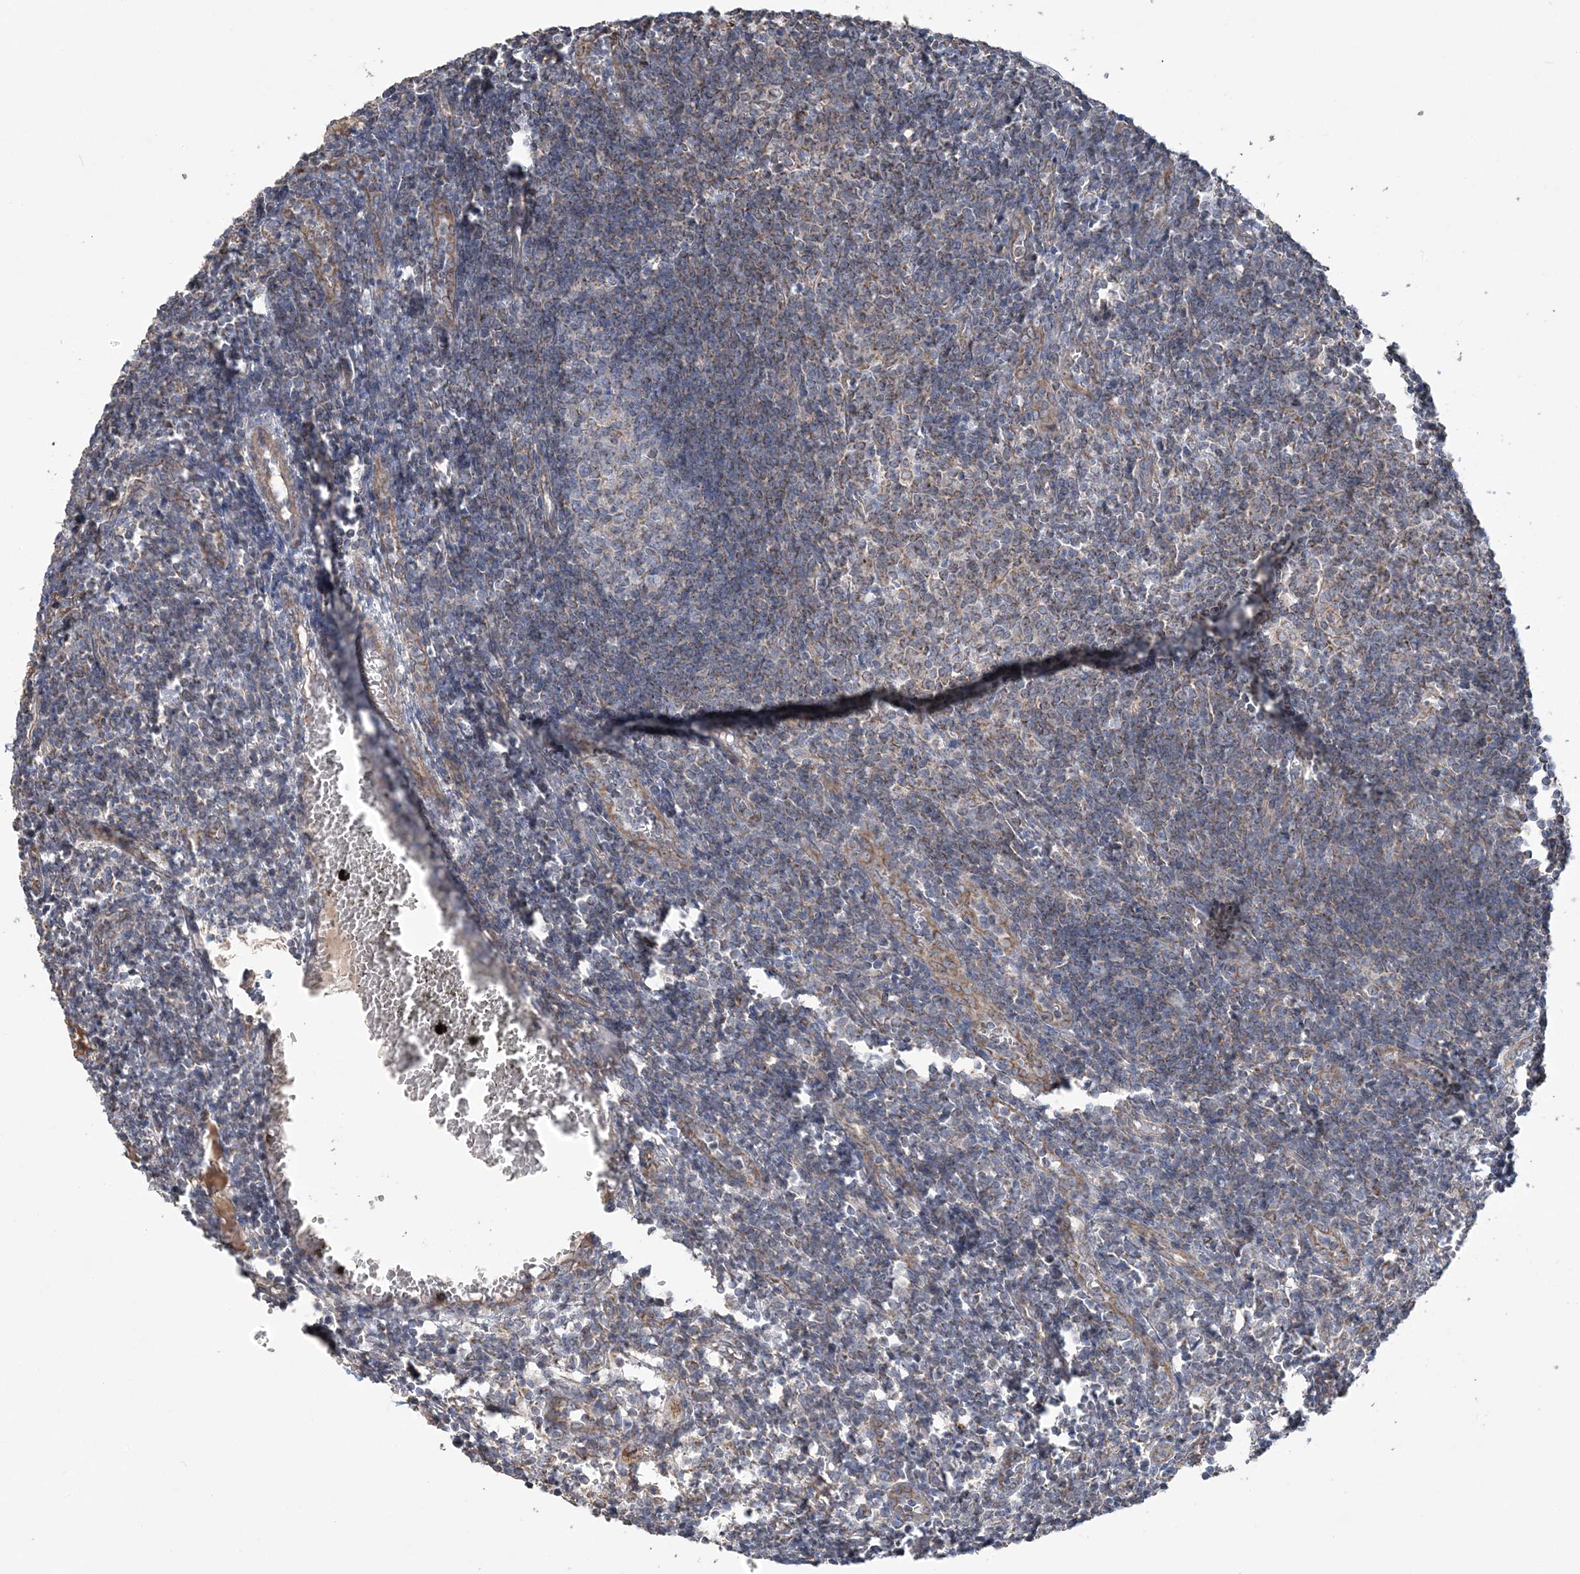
{"staining": {"intensity": "weak", "quantity": "<25%", "location": "cytoplasmic/membranous"}, "tissue": "lymph node", "cell_type": "Germinal center cells", "image_type": "normal", "snomed": [{"axis": "morphology", "description": "Normal tissue, NOS"}, {"axis": "morphology", "description": "Malignant melanoma, Metastatic site"}, {"axis": "topography", "description": "Lymph node"}], "caption": "DAB immunohistochemical staining of benign human lymph node exhibits no significant positivity in germinal center cells.", "gene": "SCLT1", "patient": {"sex": "male", "age": 41}}